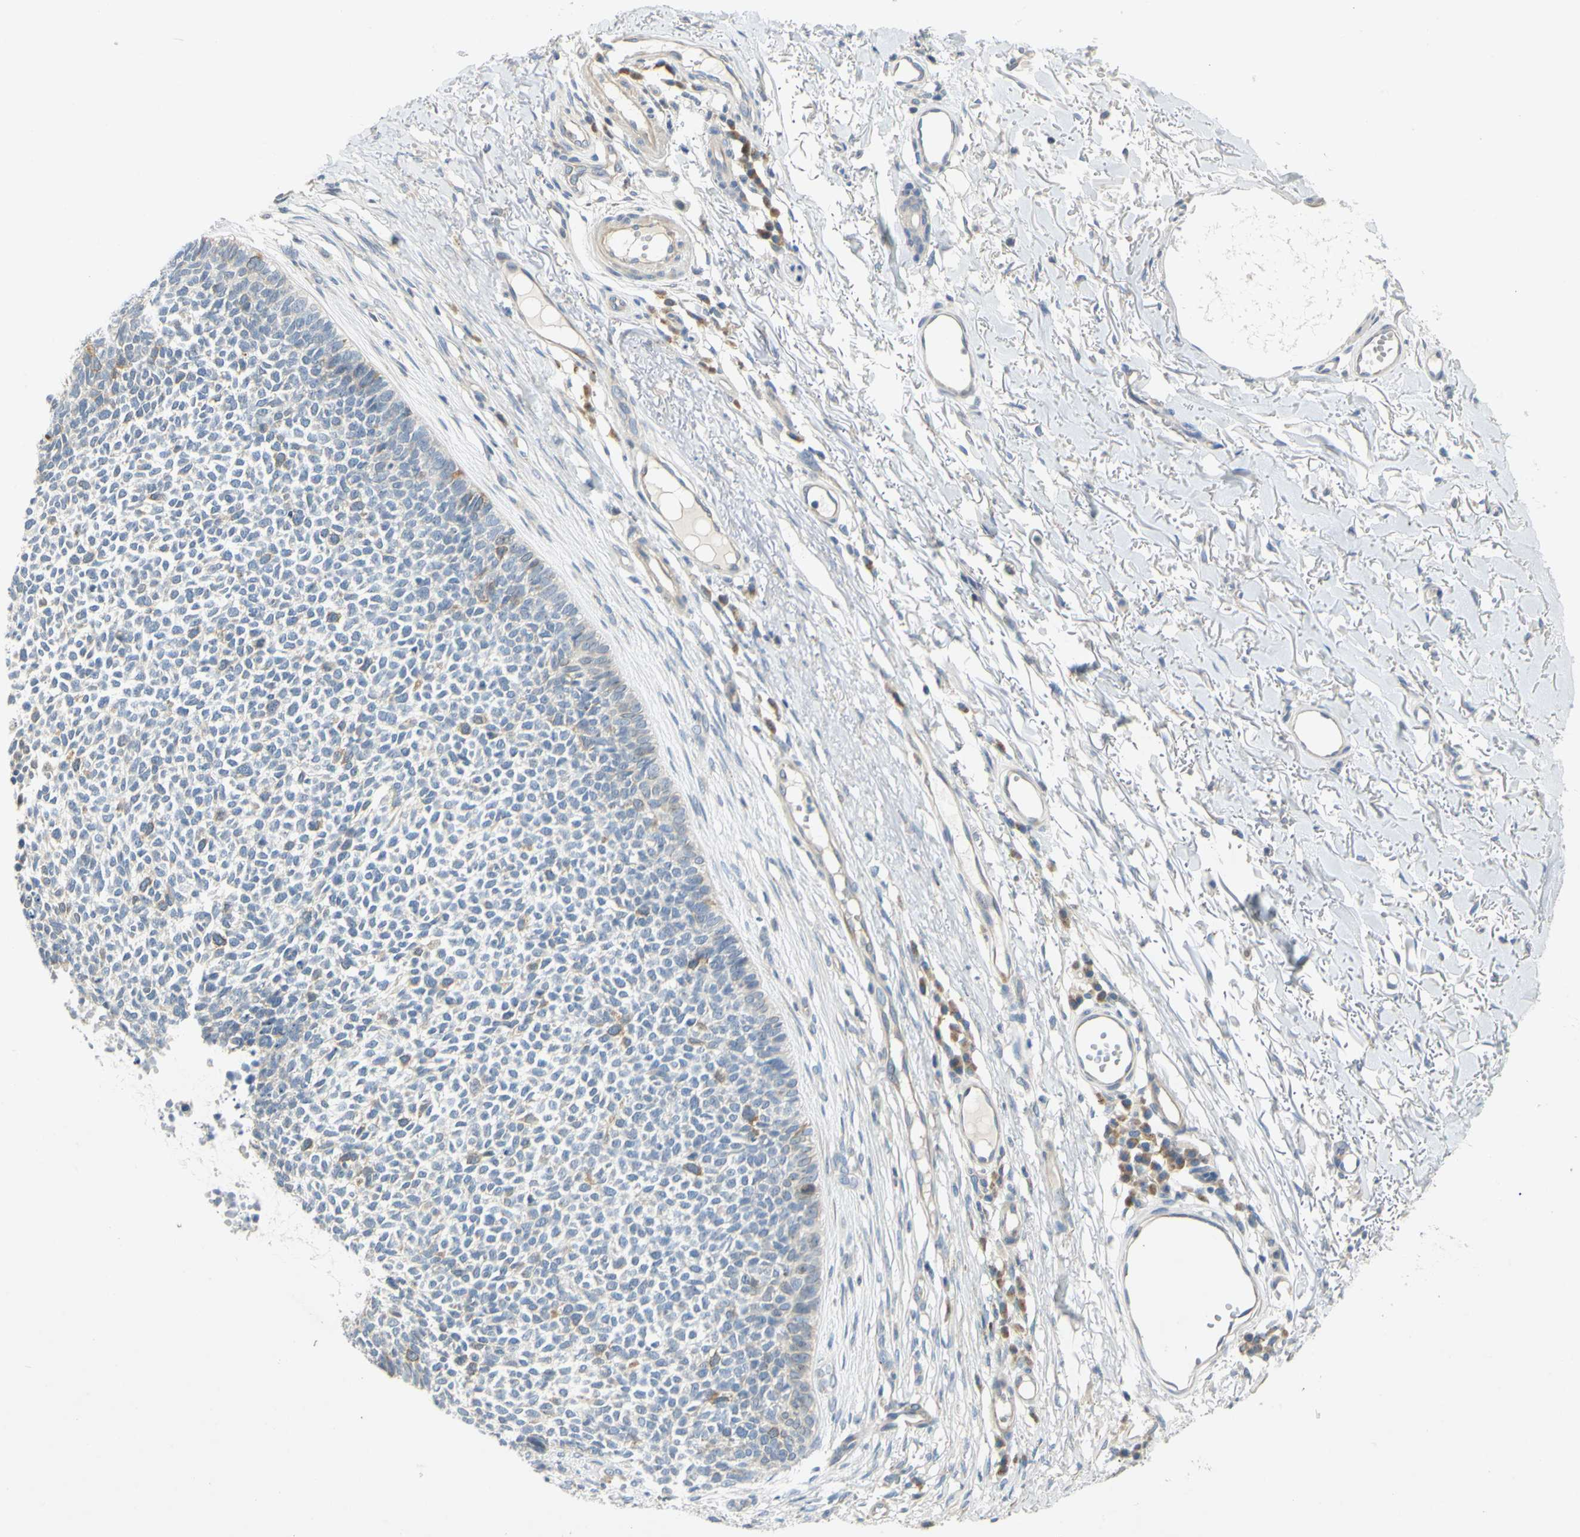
{"staining": {"intensity": "moderate", "quantity": "<25%", "location": "cytoplasmic/membranous"}, "tissue": "skin cancer", "cell_type": "Tumor cells", "image_type": "cancer", "snomed": [{"axis": "morphology", "description": "Basal cell carcinoma"}, {"axis": "topography", "description": "Skin"}], "caption": "Basal cell carcinoma (skin) was stained to show a protein in brown. There is low levels of moderate cytoplasmic/membranous expression in about <25% of tumor cells.", "gene": "CCNB2", "patient": {"sex": "female", "age": 84}}